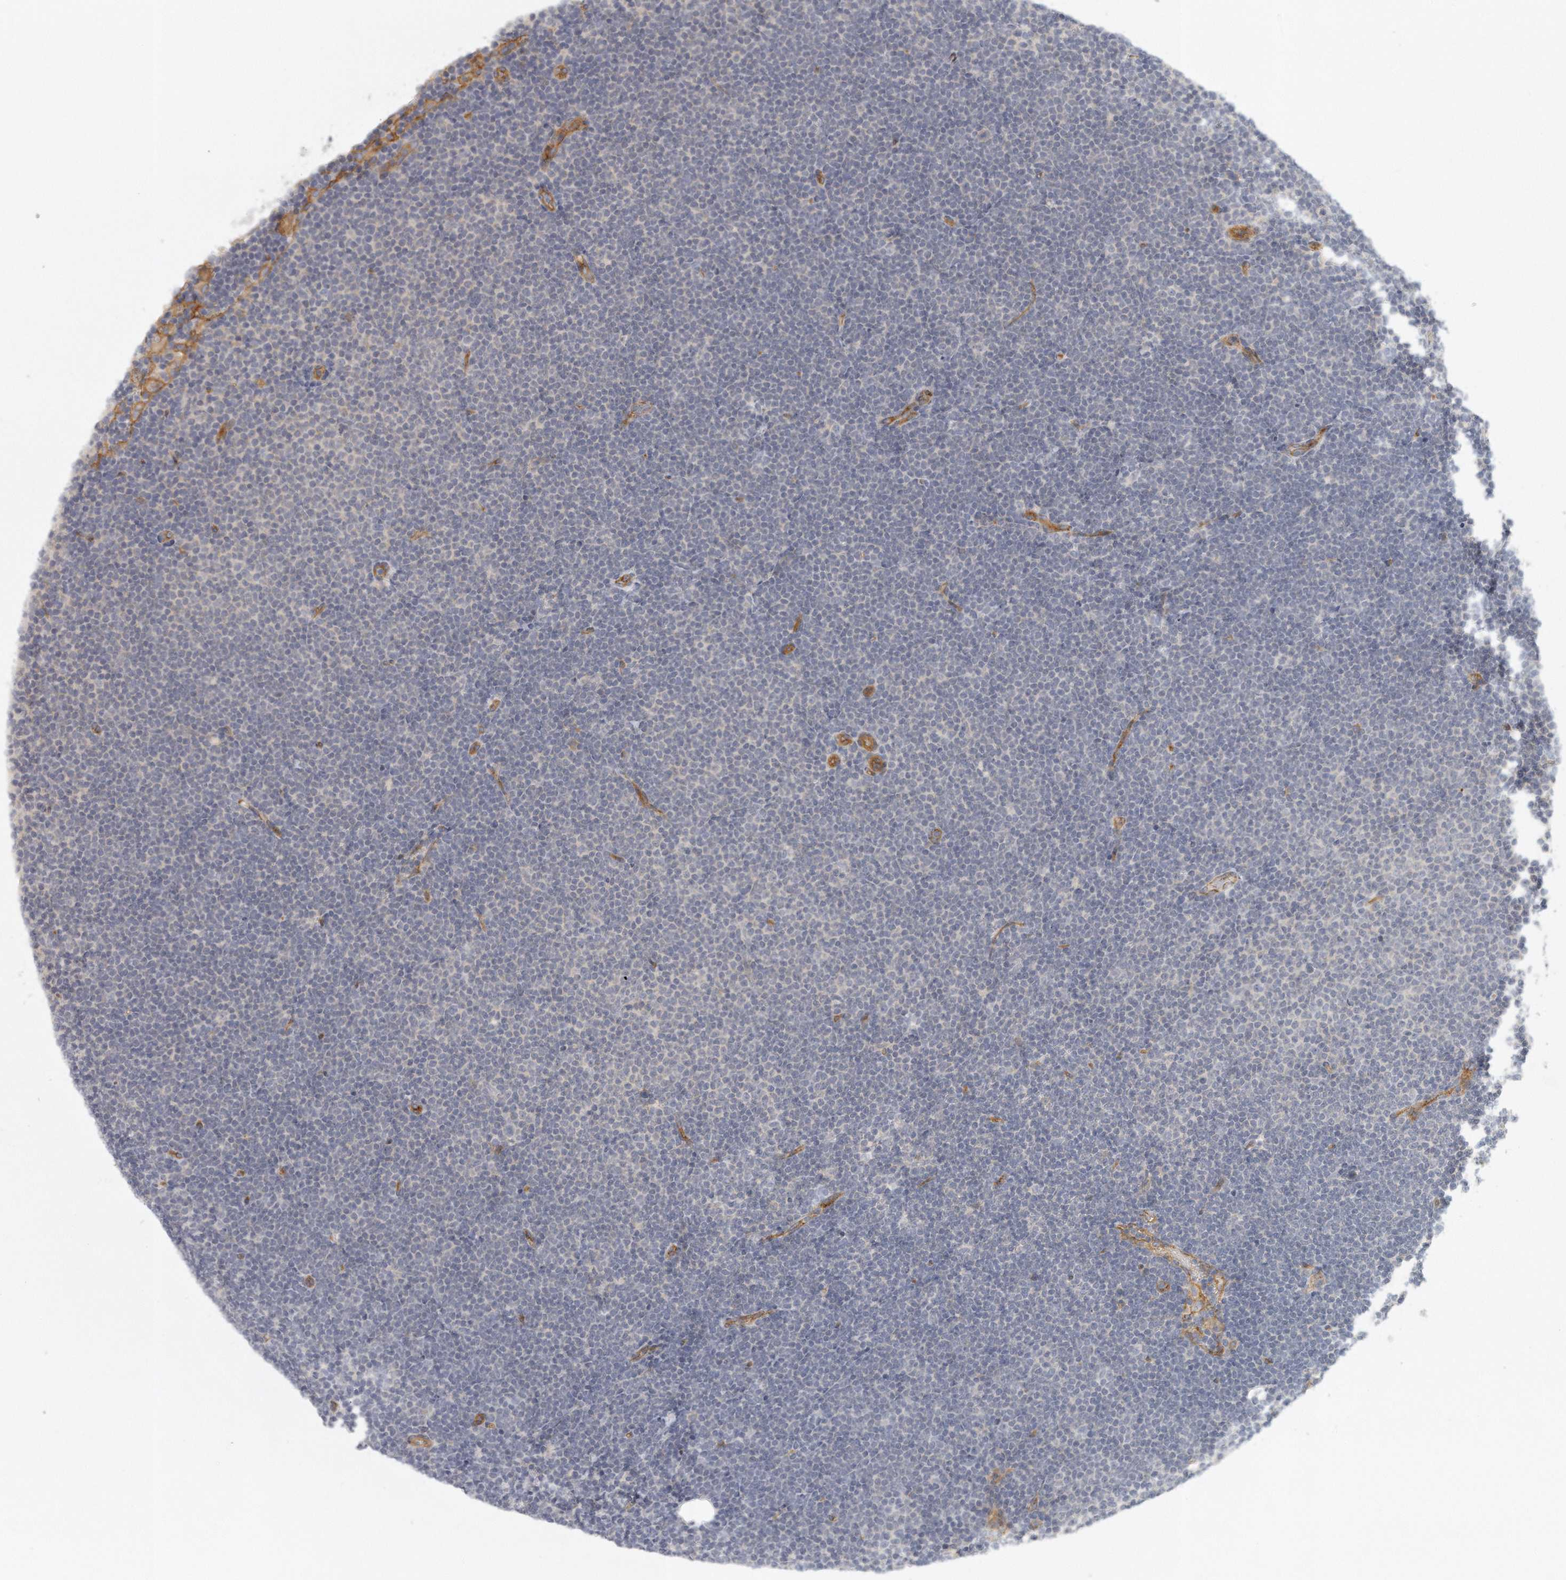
{"staining": {"intensity": "negative", "quantity": "none", "location": "none"}, "tissue": "lymphoma", "cell_type": "Tumor cells", "image_type": "cancer", "snomed": [{"axis": "morphology", "description": "Malignant lymphoma, non-Hodgkin's type, Low grade"}, {"axis": "topography", "description": "Lymph node"}], "caption": "This is a image of immunohistochemistry staining of lymphoma, which shows no positivity in tumor cells.", "gene": "MTERF4", "patient": {"sex": "female", "age": 53}}